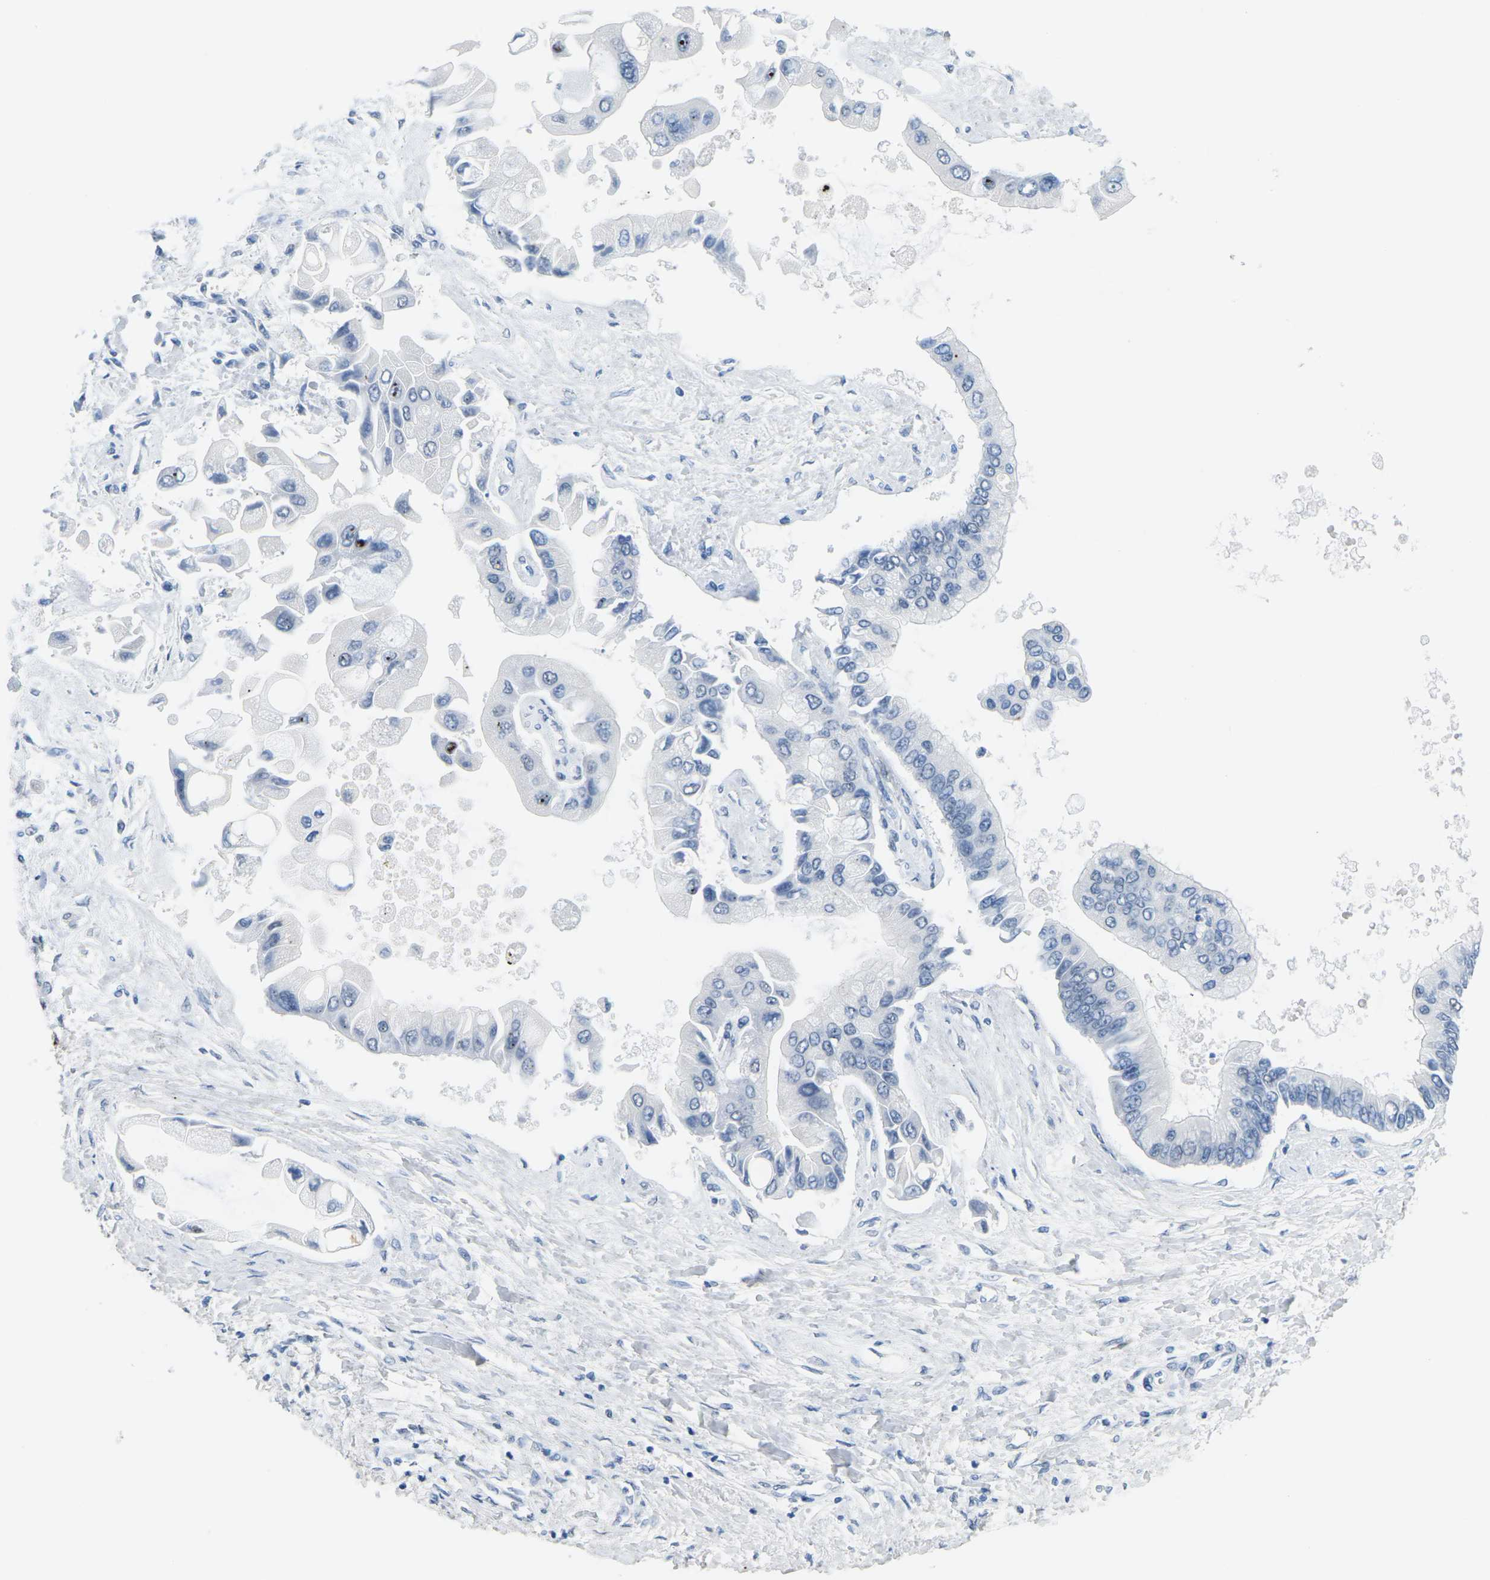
{"staining": {"intensity": "negative", "quantity": "none", "location": "none"}, "tissue": "liver cancer", "cell_type": "Tumor cells", "image_type": "cancer", "snomed": [{"axis": "morphology", "description": "Cholangiocarcinoma"}, {"axis": "topography", "description": "Liver"}], "caption": "This photomicrograph is of liver cancer stained with IHC to label a protein in brown with the nuclei are counter-stained blue. There is no staining in tumor cells.", "gene": "CTAG1A", "patient": {"sex": "male", "age": 50}}